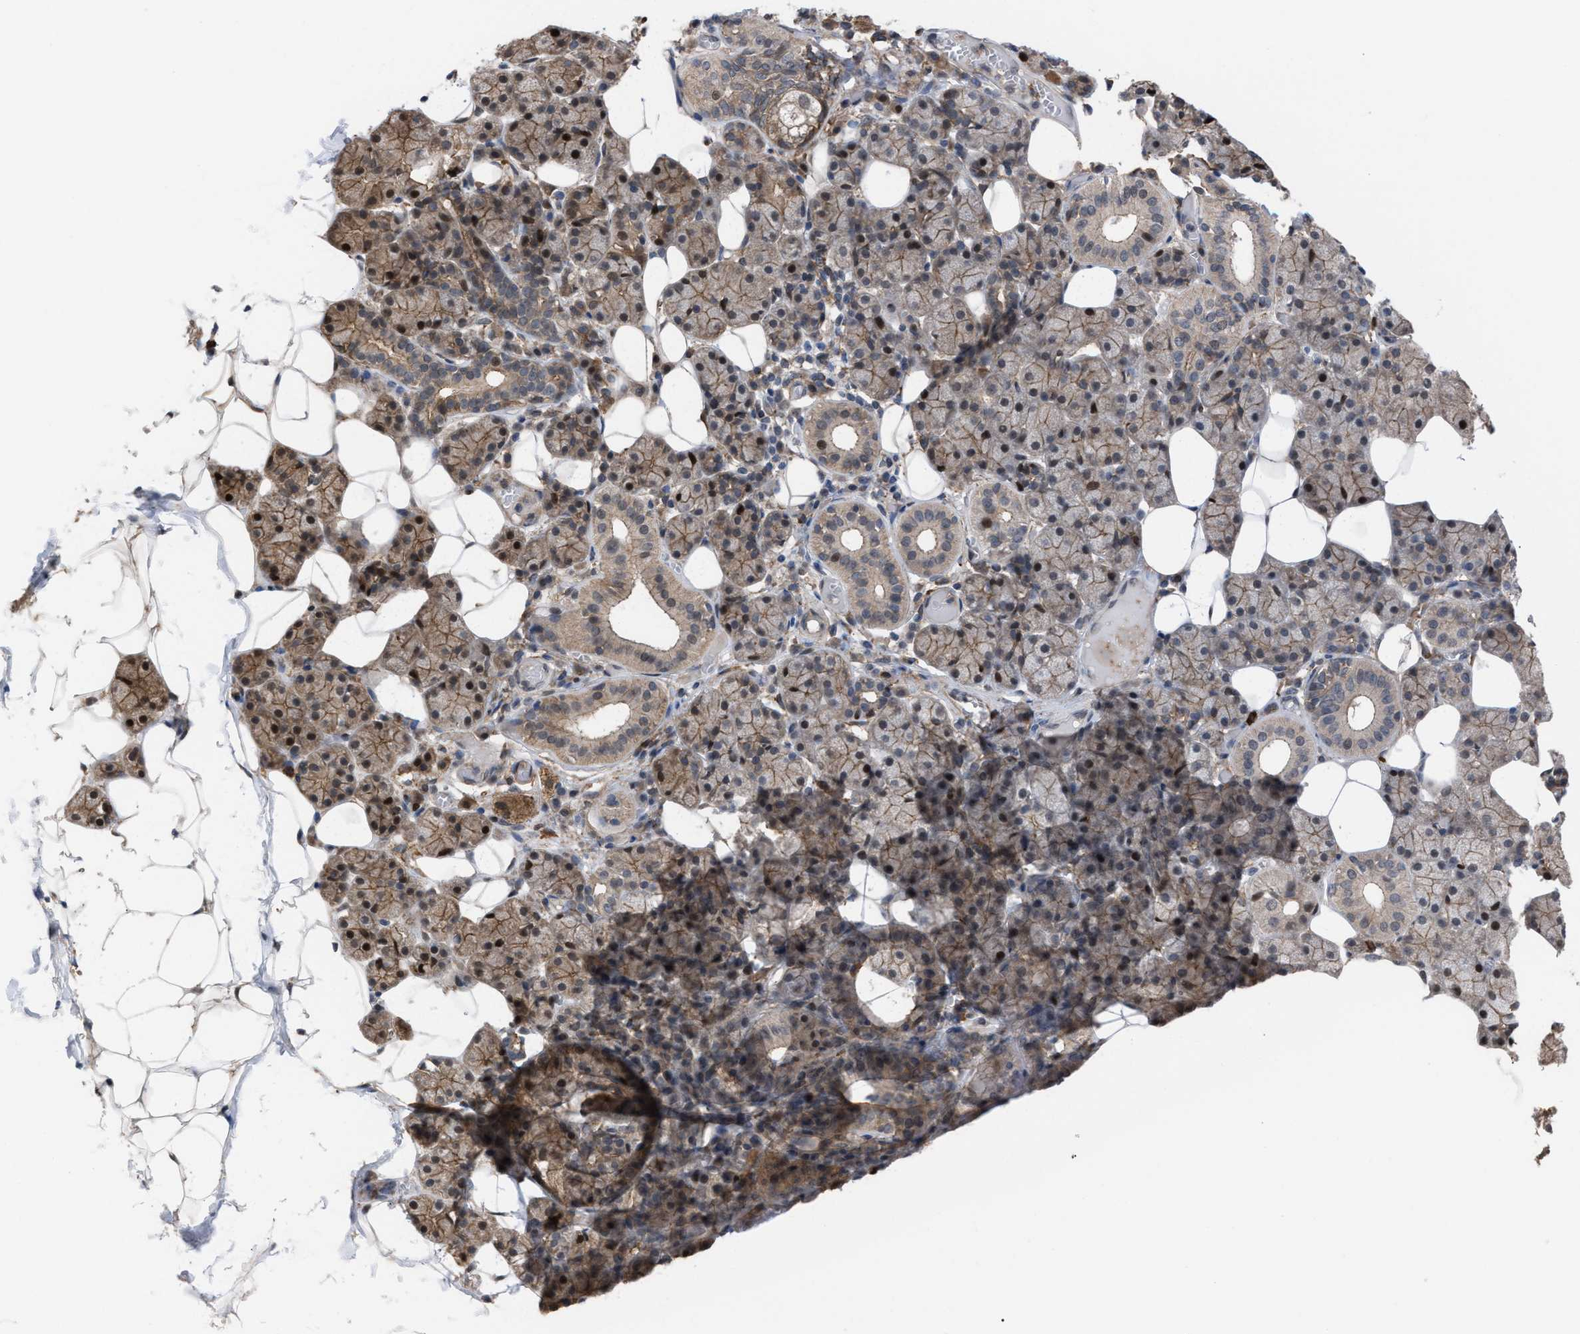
{"staining": {"intensity": "moderate", "quantity": ">75%", "location": "cytoplasmic/membranous,nuclear"}, "tissue": "salivary gland", "cell_type": "Glandular cells", "image_type": "normal", "snomed": [{"axis": "morphology", "description": "Normal tissue, NOS"}, {"axis": "topography", "description": "Salivary gland"}], "caption": "Immunohistochemical staining of benign human salivary gland demonstrates >75% levels of moderate cytoplasmic/membranous,nuclear protein positivity in about >75% of glandular cells. The protein is stained brown, and the nuclei are stained in blue (DAB (3,3'-diaminobenzidine) IHC with brightfield microscopy, high magnification).", "gene": "TP53BP2", "patient": {"sex": "female", "age": 33}}